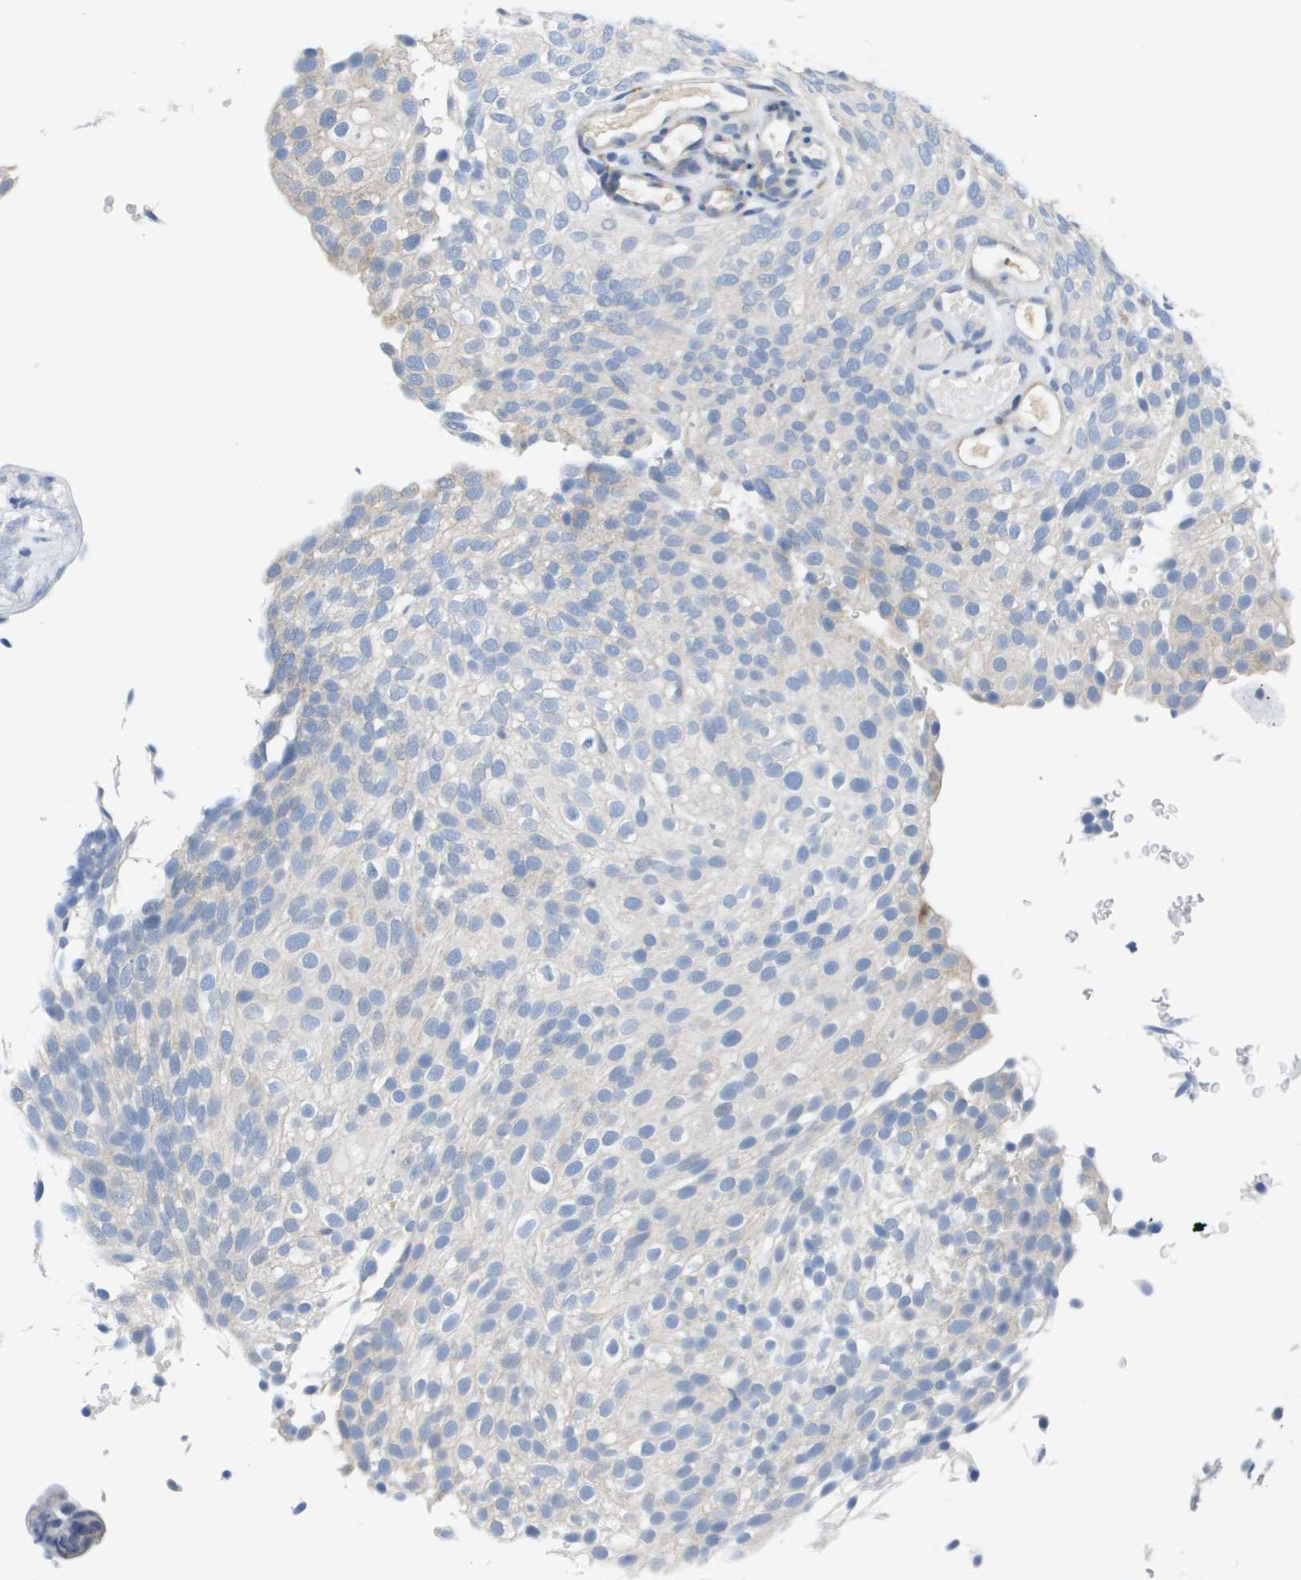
{"staining": {"intensity": "negative", "quantity": "none", "location": "none"}, "tissue": "urothelial cancer", "cell_type": "Tumor cells", "image_type": "cancer", "snomed": [{"axis": "morphology", "description": "Urothelial carcinoma, Low grade"}, {"axis": "topography", "description": "Urinary bladder"}], "caption": "This is an IHC micrograph of human urothelial cancer. There is no positivity in tumor cells.", "gene": "CD3G", "patient": {"sex": "male", "age": 78}}